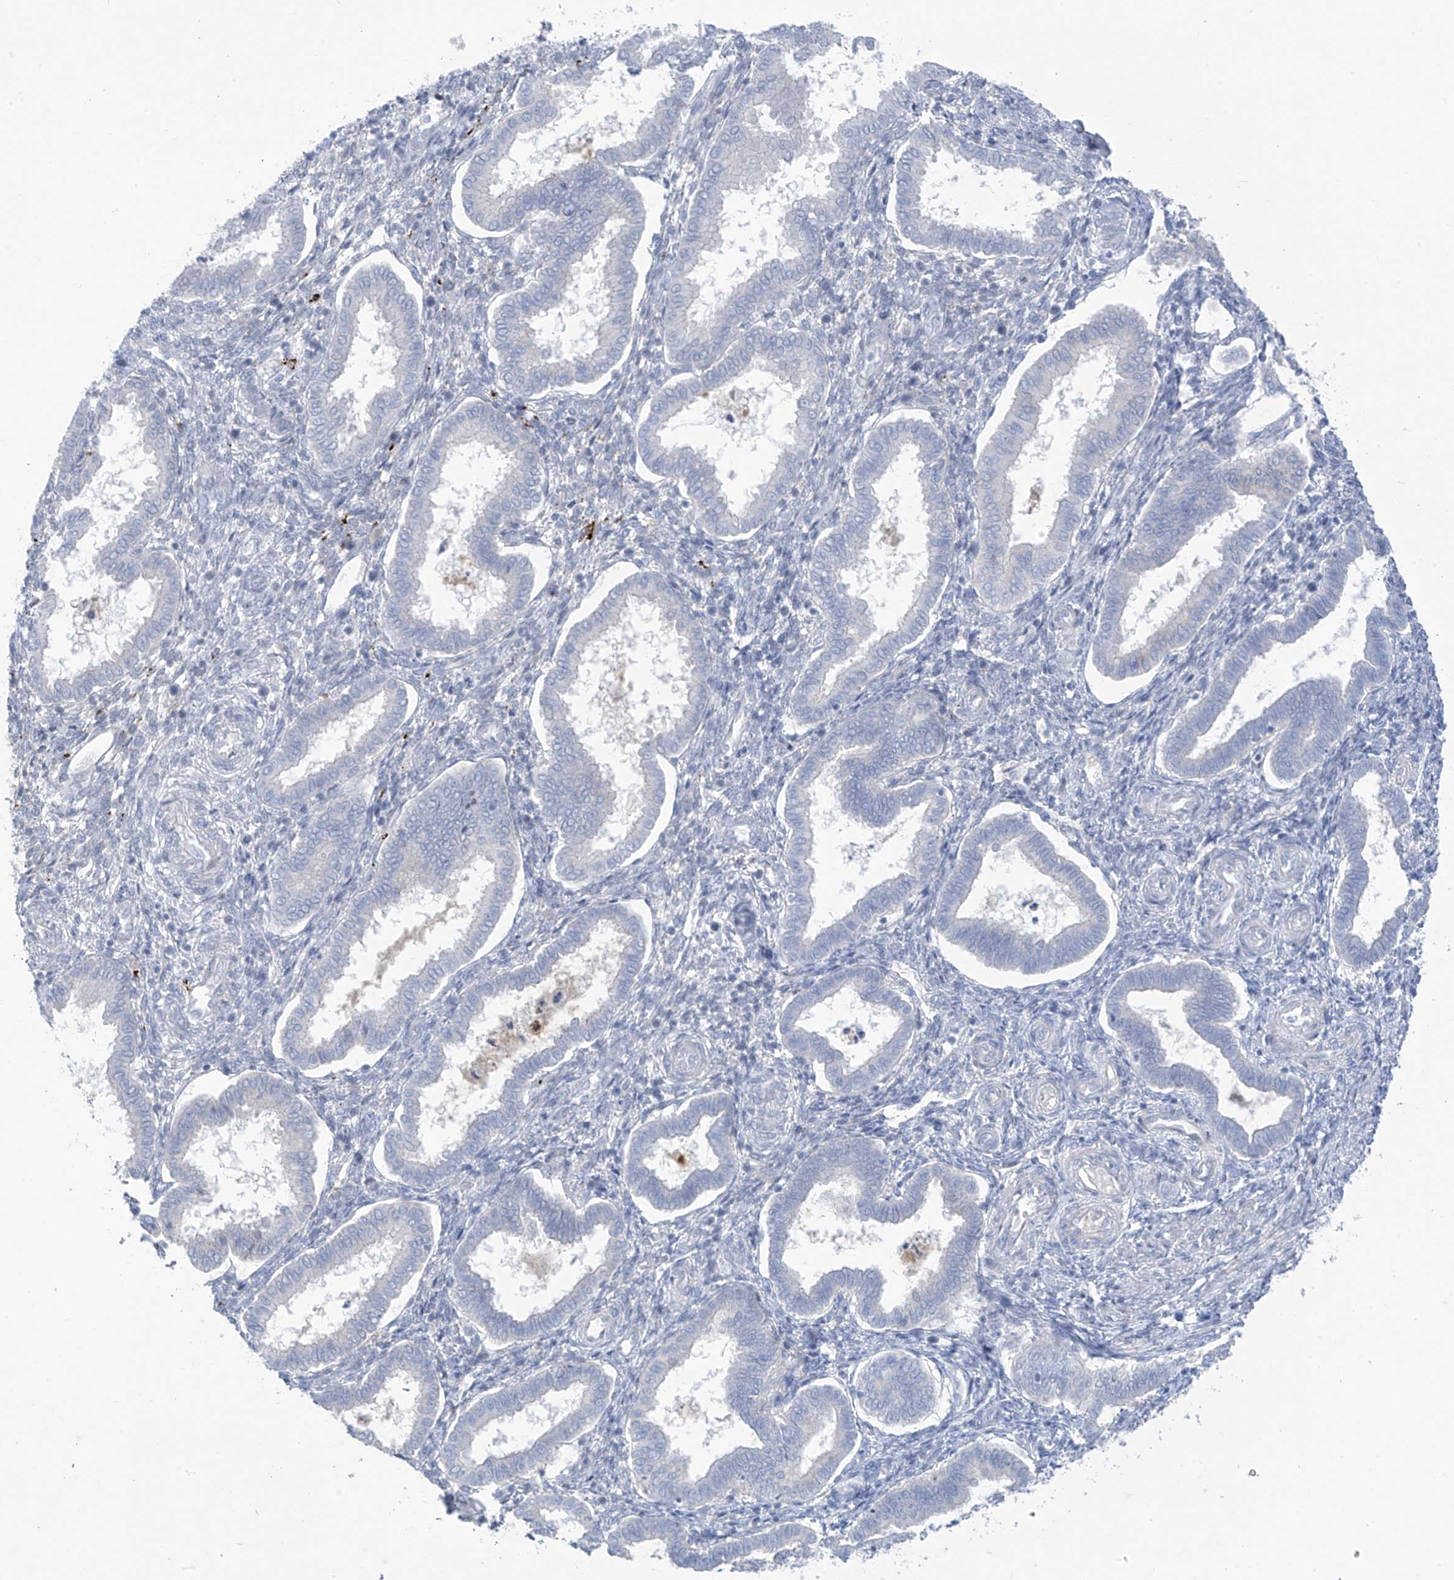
{"staining": {"intensity": "negative", "quantity": "none", "location": "none"}, "tissue": "endometrium", "cell_type": "Cells in endometrial stroma", "image_type": "normal", "snomed": [{"axis": "morphology", "description": "Normal tissue, NOS"}, {"axis": "topography", "description": "Endometrium"}], "caption": "This is a micrograph of immunohistochemistry (IHC) staining of unremarkable endometrium, which shows no expression in cells in endometrial stroma.", "gene": "ZNF793", "patient": {"sex": "female", "age": 24}}